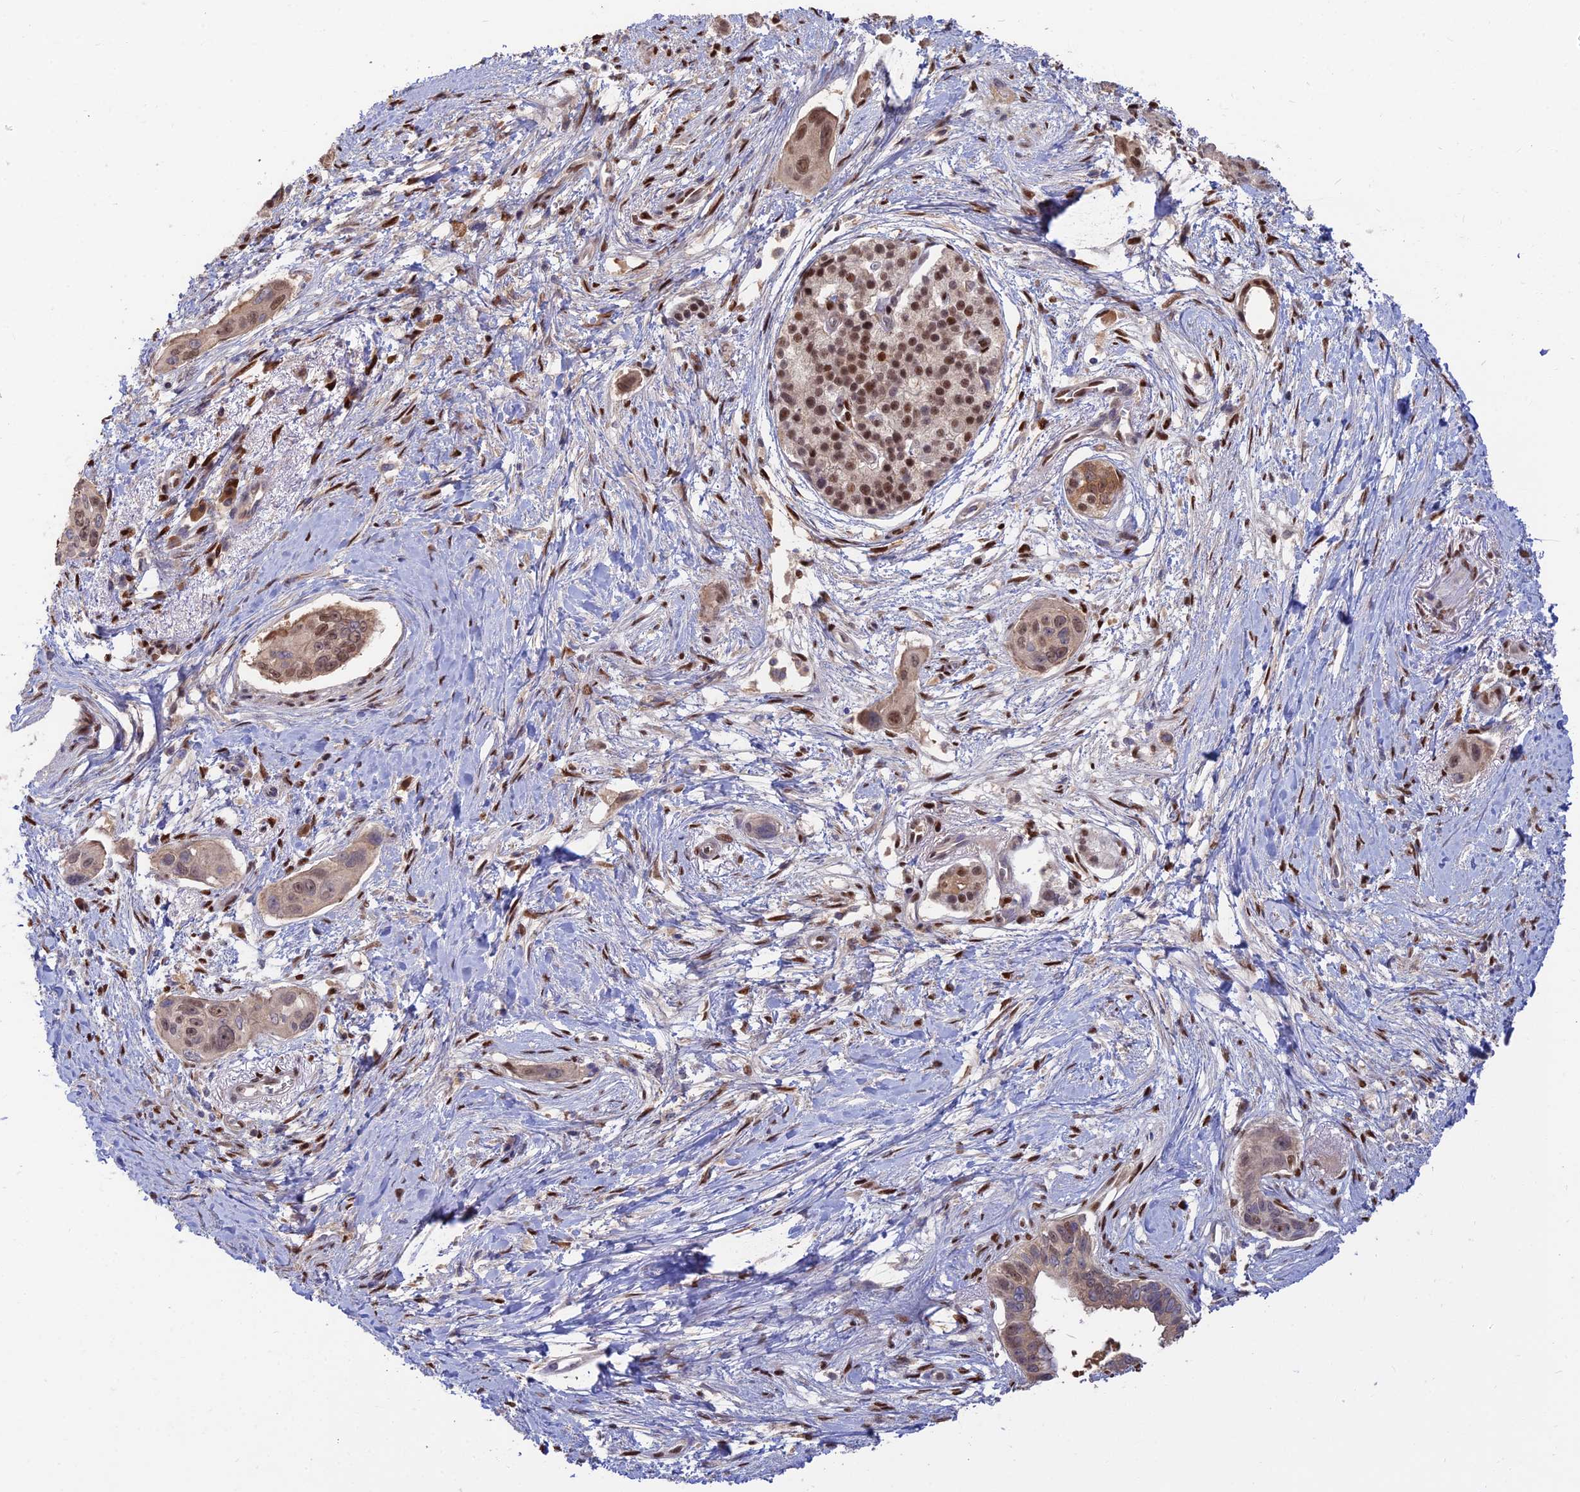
{"staining": {"intensity": "moderate", "quantity": "25%-75%", "location": "cytoplasmic/membranous,nuclear"}, "tissue": "pancreatic cancer", "cell_type": "Tumor cells", "image_type": "cancer", "snomed": [{"axis": "morphology", "description": "Adenocarcinoma, NOS"}, {"axis": "topography", "description": "Pancreas"}], "caption": "A medium amount of moderate cytoplasmic/membranous and nuclear positivity is seen in about 25%-75% of tumor cells in pancreatic cancer tissue.", "gene": "DNPEP", "patient": {"sex": "male", "age": 72}}